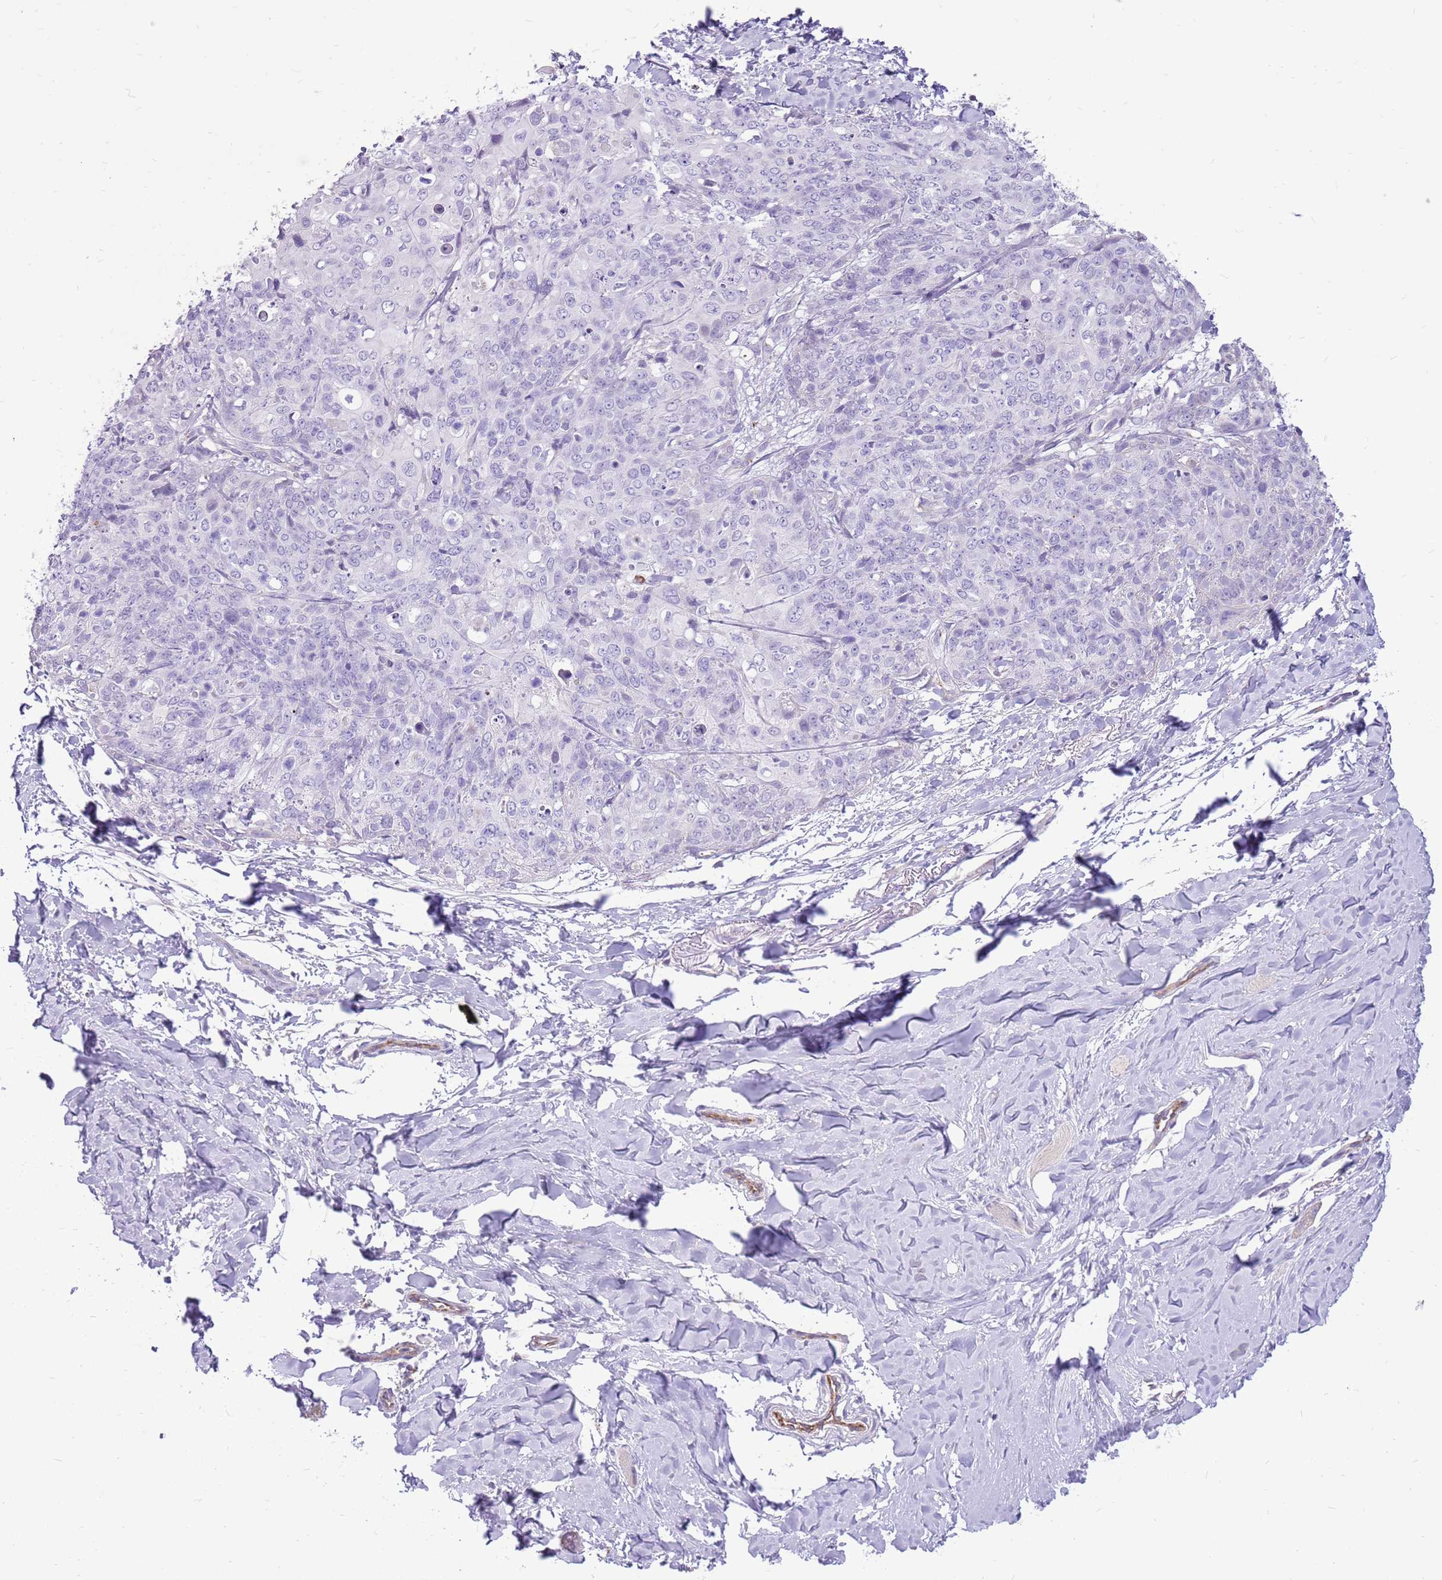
{"staining": {"intensity": "negative", "quantity": "none", "location": "none"}, "tissue": "skin cancer", "cell_type": "Tumor cells", "image_type": "cancer", "snomed": [{"axis": "morphology", "description": "Squamous cell carcinoma, NOS"}, {"axis": "topography", "description": "Skin"}, {"axis": "topography", "description": "Vulva"}], "caption": "DAB immunohistochemical staining of squamous cell carcinoma (skin) reveals no significant staining in tumor cells.", "gene": "PCNX1", "patient": {"sex": "female", "age": 85}}